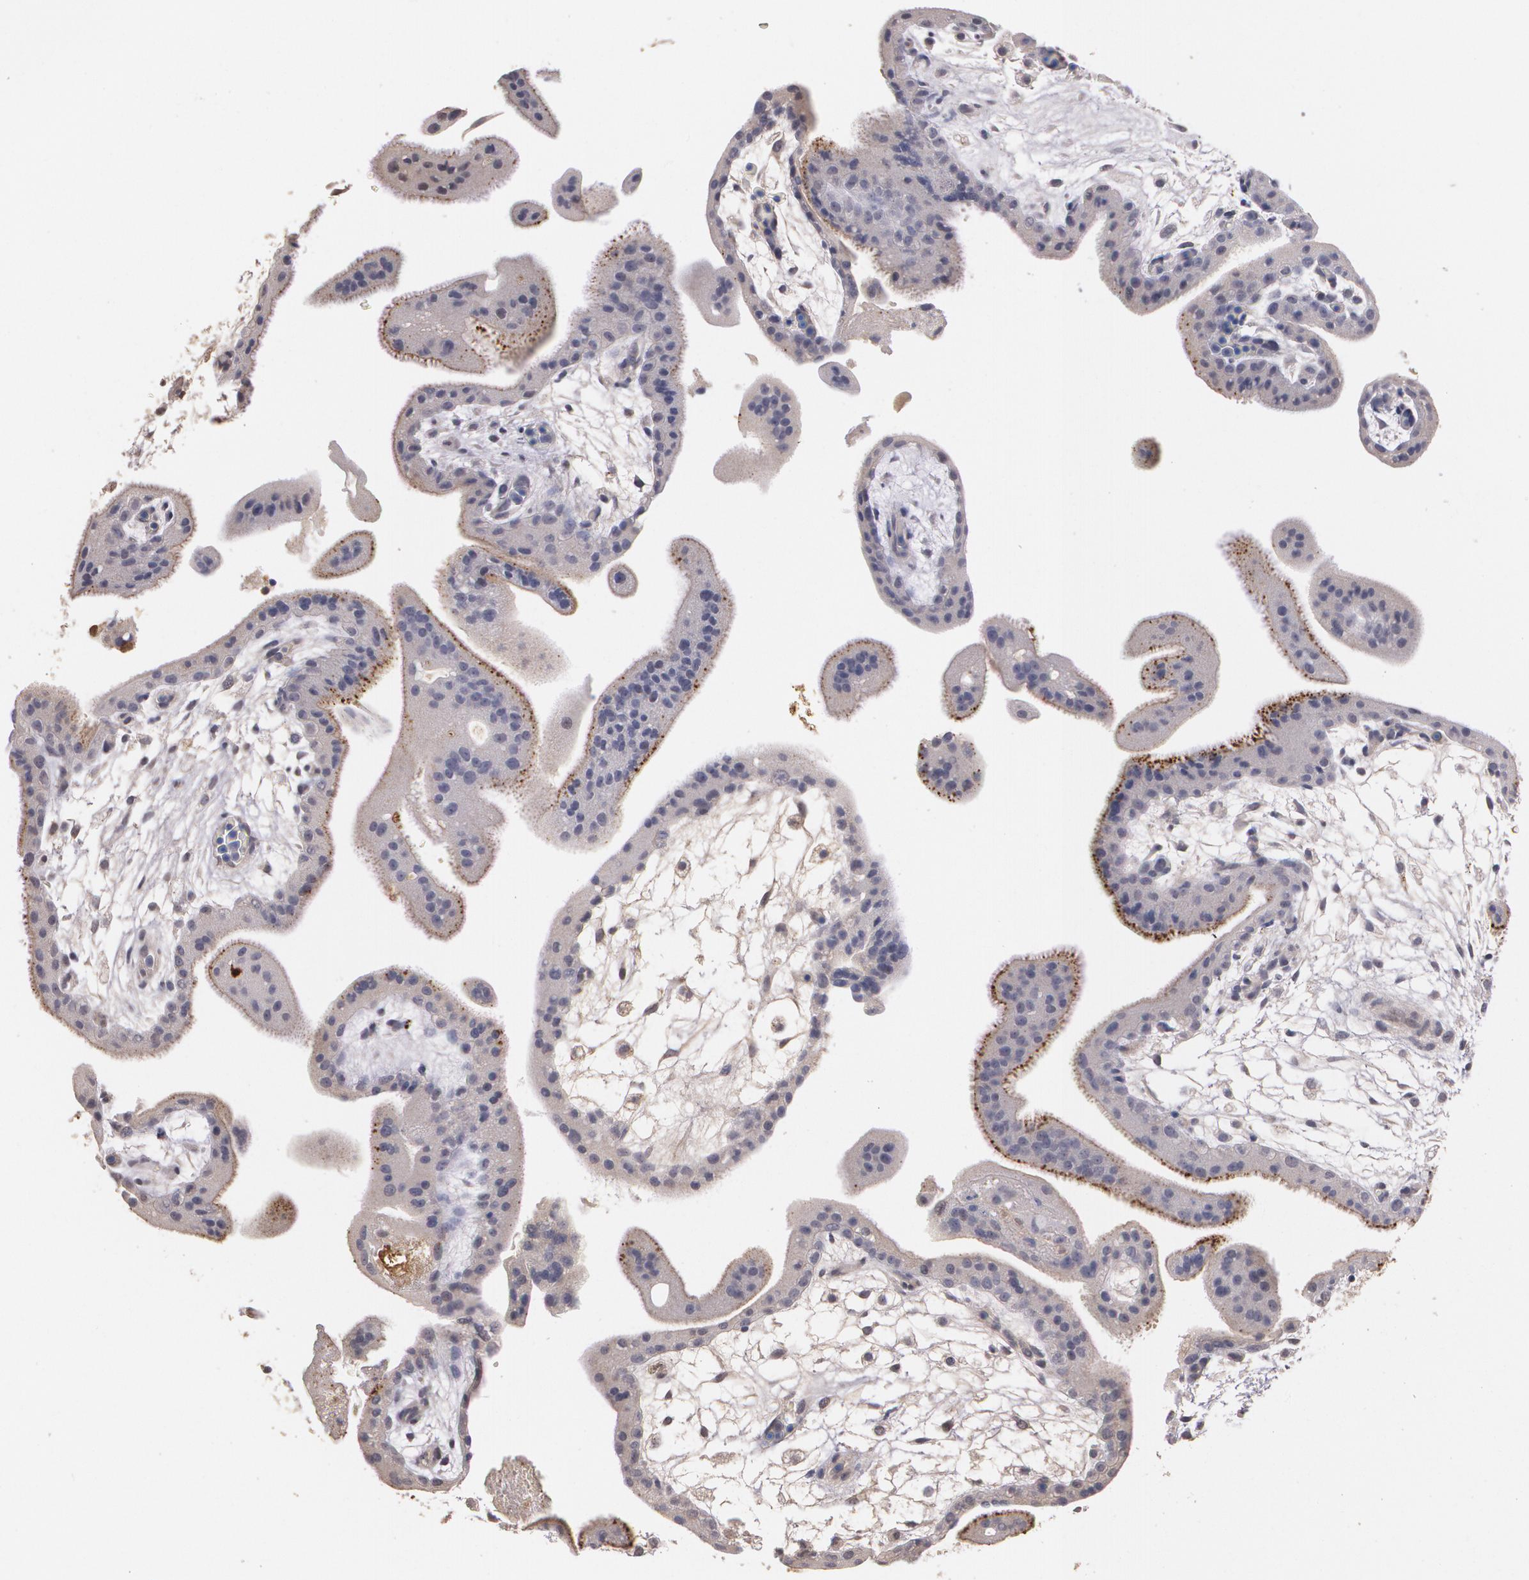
{"staining": {"intensity": "negative", "quantity": "none", "location": "none"}, "tissue": "placenta", "cell_type": "Decidual cells", "image_type": "normal", "snomed": [{"axis": "morphology", "description": "Normal tissue, NOS"}, {"axis": "topography", "description": "Placenta"}], "caption": "Decidual cells are negative for protein expression in unremarkable human placenta. (DAB (3,3'-diaminobenzidine) immunohistochemistry (IHC) with hematoxylin counter stain).", "gene": "PTS", "patient": {"sex": "female", "age": 35}}